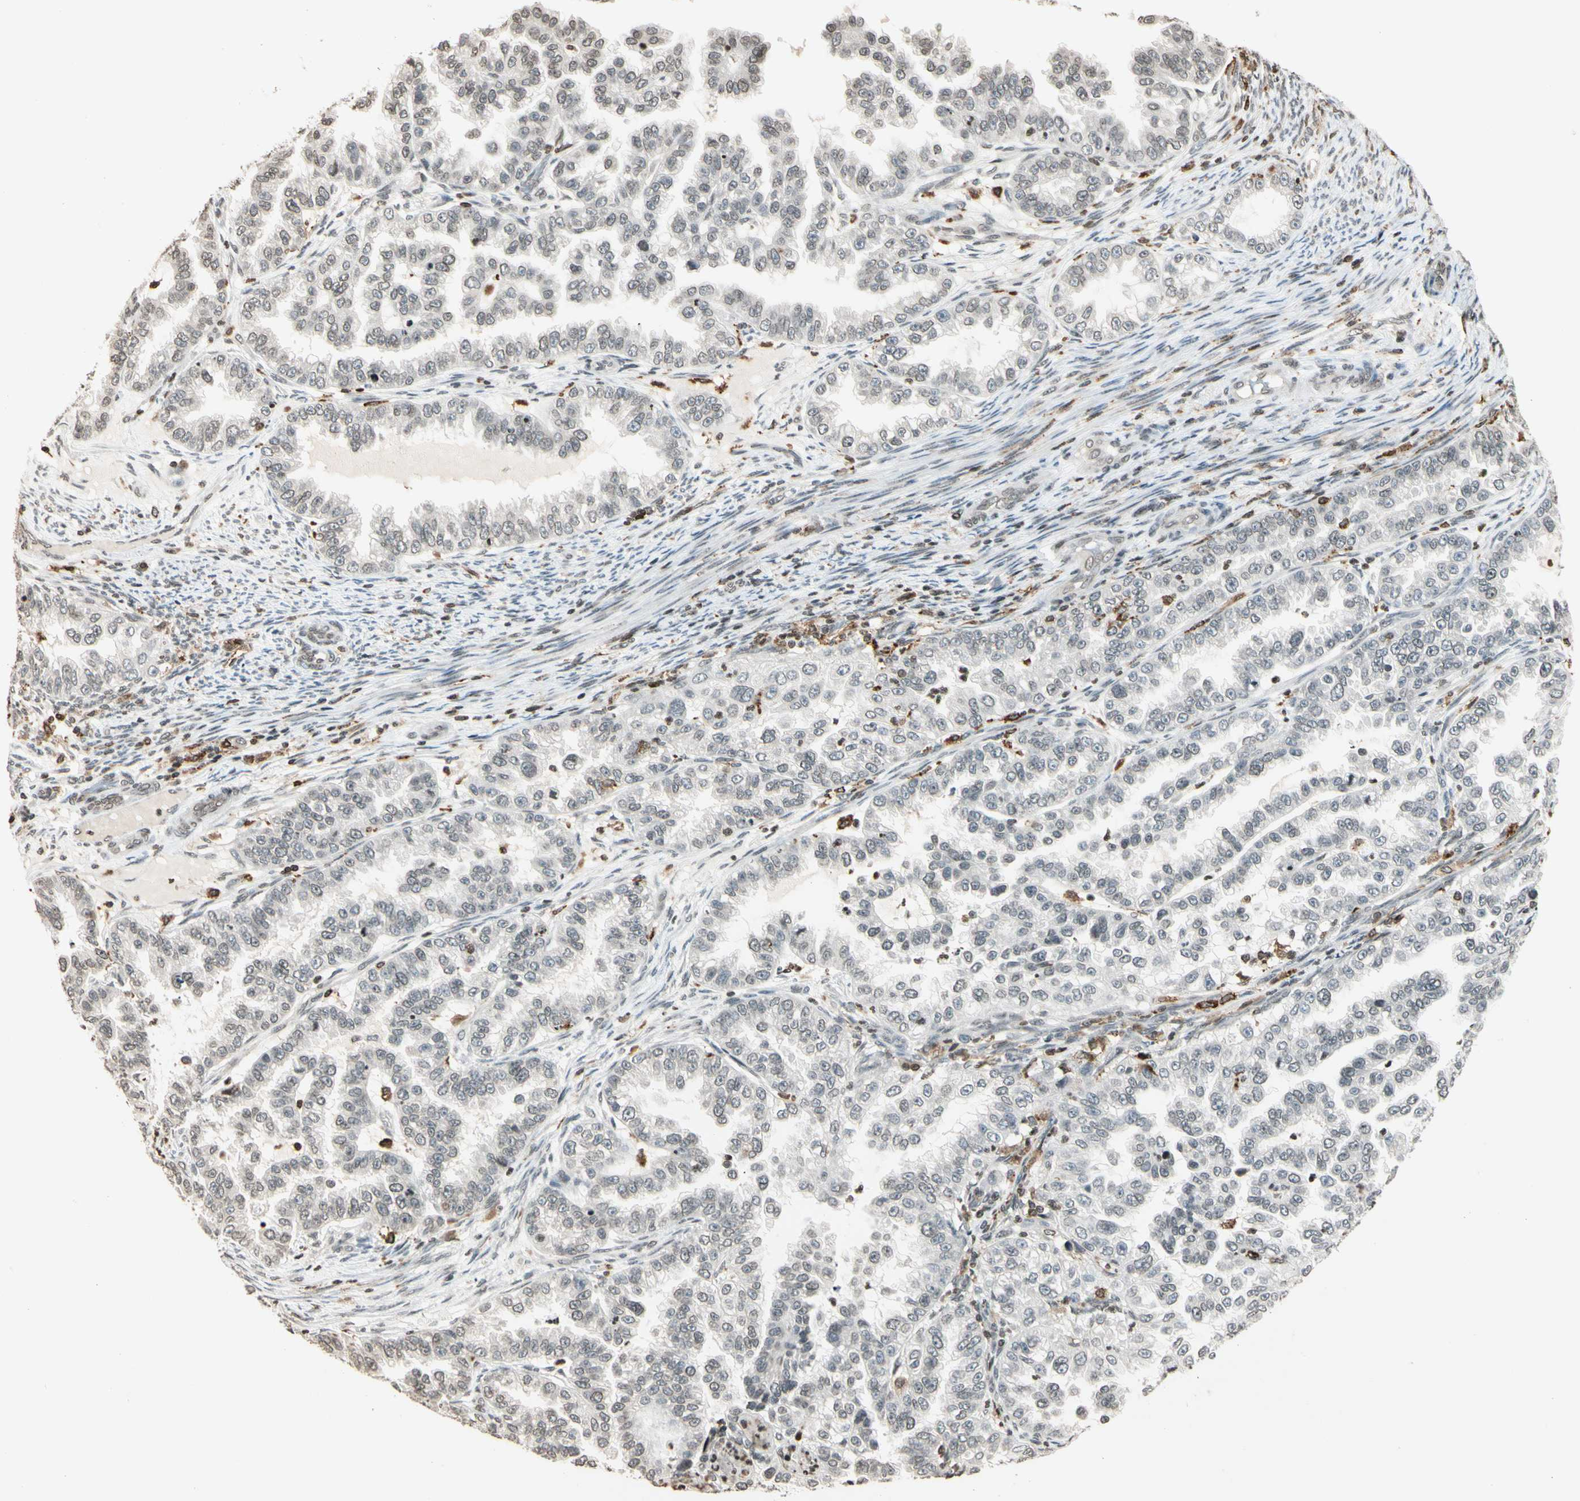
{"staining": {"intensity": "weak", "quantity": "<25%", "location": "nuclear"}, "tissue": "endometrial cancer", "cell_type": "Tumor cells", "image_type": "cancer", "snomed": [{"axis": "morphology", "description": "Adenocarcinoma, NOS"}, {"axis": "topography", "description": "Endometrium"}], "caption": "Immunohistochemical staining of human adenocarcinoma (endometrial) displays no significant positivity in tumor cells.", "gene": "FER", "patient": {"sex": "female", "age": 85}}